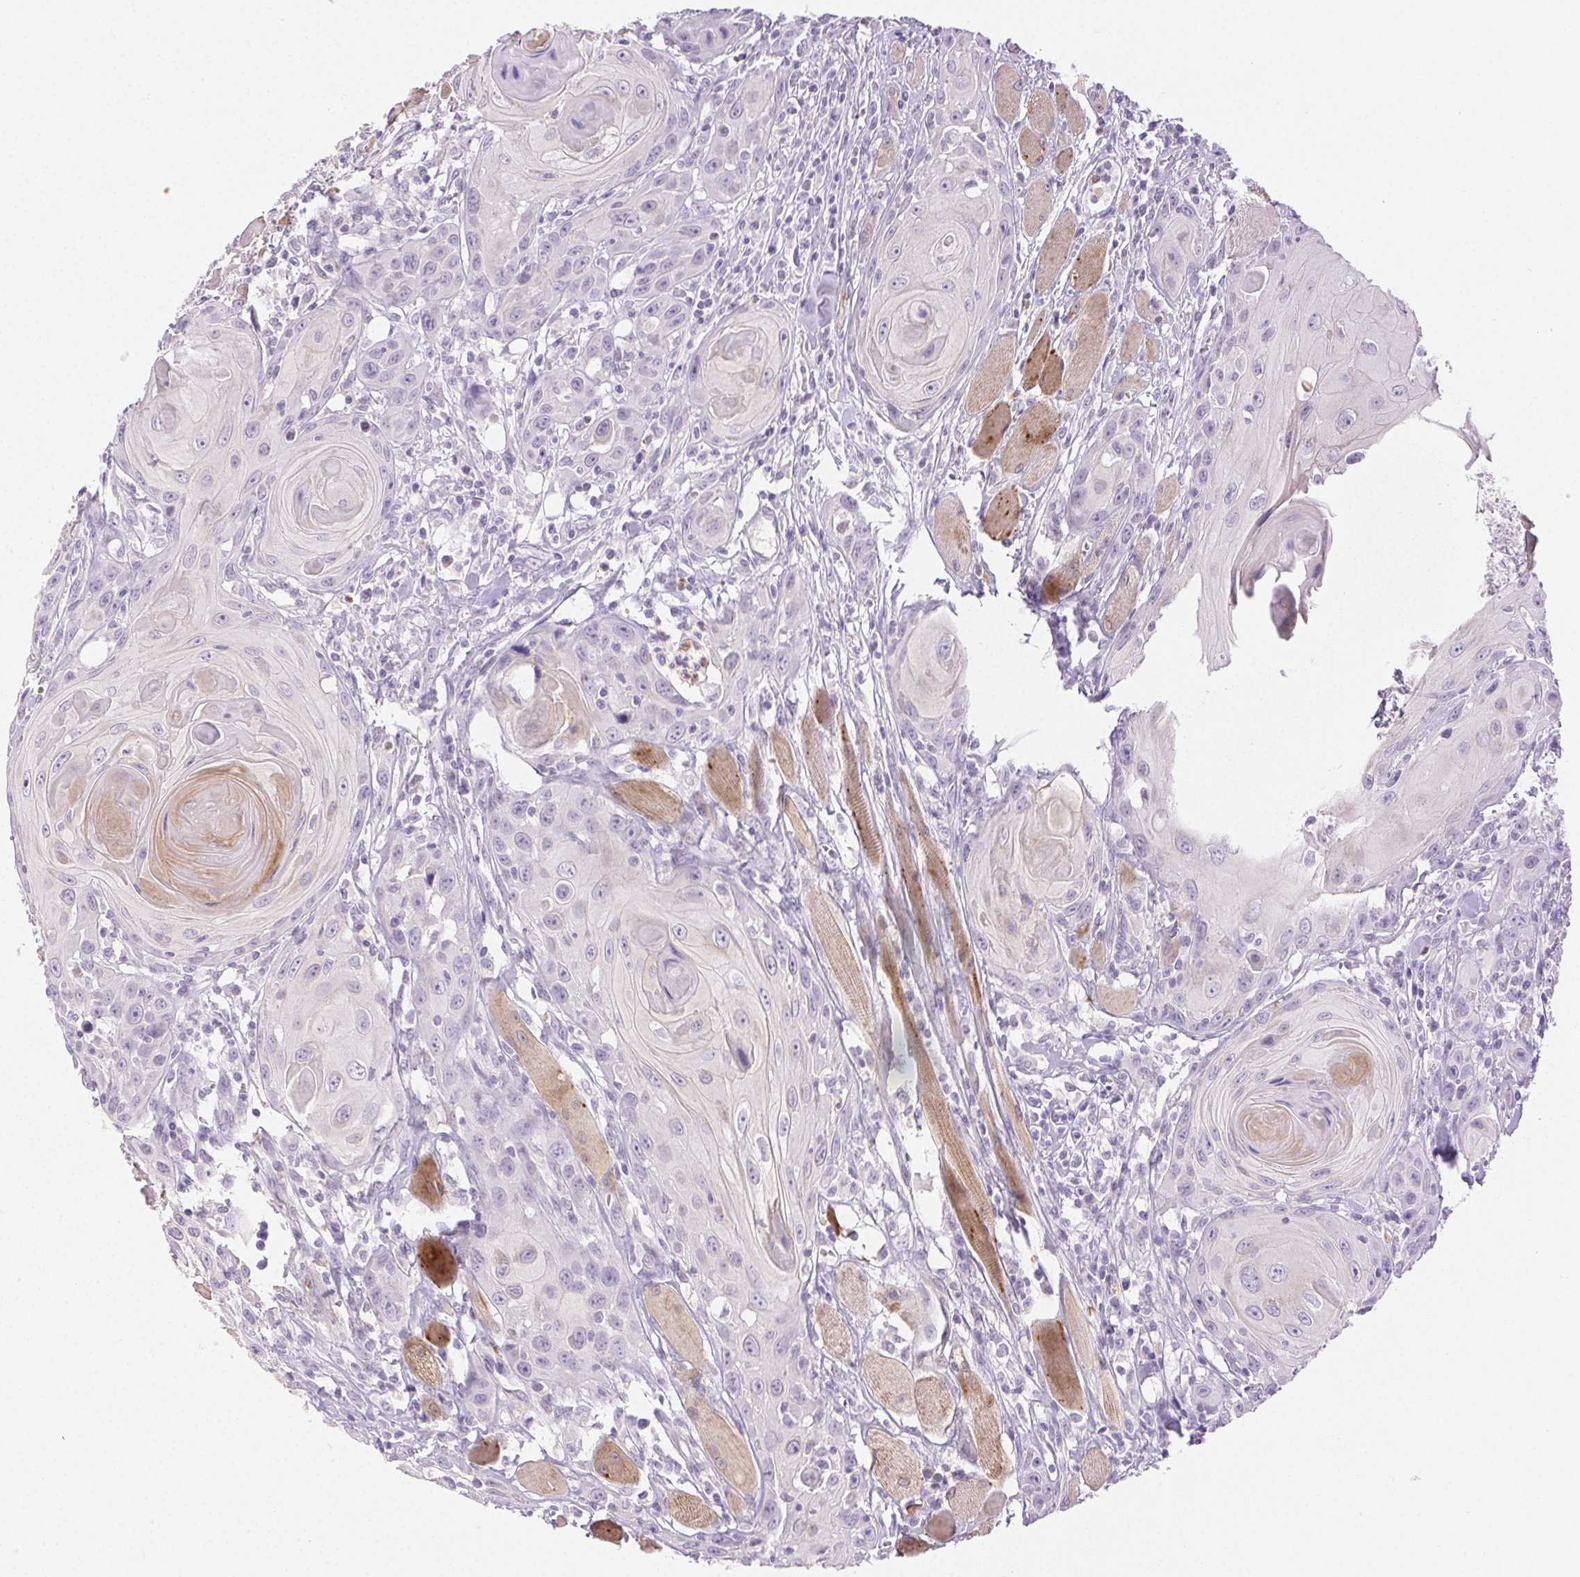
{"staining": {"intensity": "negative", "quantity": "none", "location": "none"}, "tissue": "head and neck cancer", "cell_type": "Tumor cells", "image_type": "cancer", "snomed": [{"axis": "morphology", "description": "Squamous cell carcinoma, NOS"}, {"axis": "topography", "description": "Head-Neck"}], "caption": "Human head and neck cancer stained for a protein using IHC exhibits no positivity in tumor cells.", "gene": "EMX2", "patient": {"sex": "female", "age": 80}}